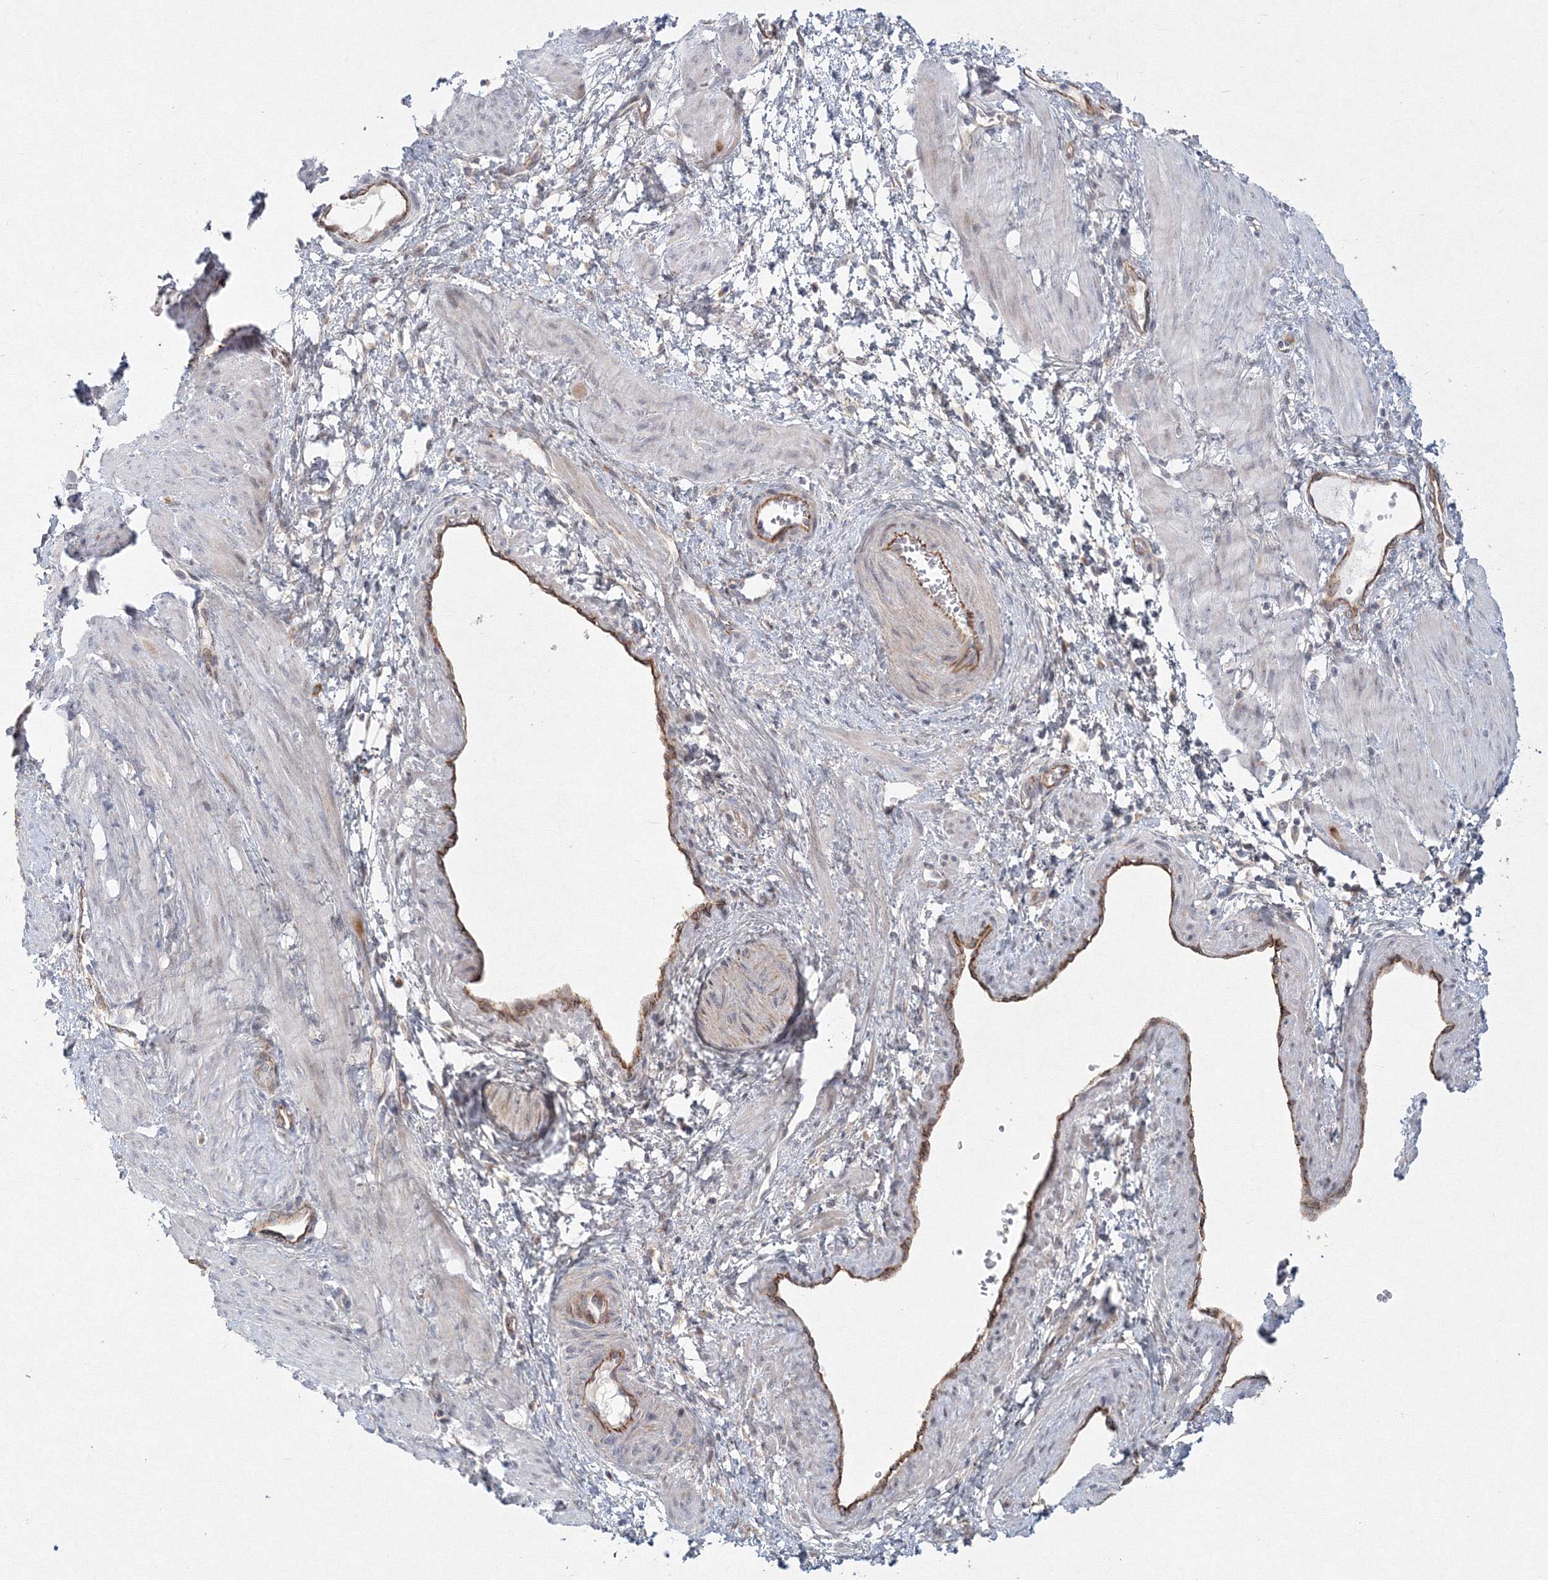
{"staining": {"intensity": "negative", "quantity": "none", "location": "none"}, "tissue": "smooth muscle", "cell_type": "Smooth muscle cells", "image_type": "normal", "snomed": [{"axis": "morphology", "description": "Normal tissue, NOS"}, {"axis": "topography", "description": "Endometrium"}], "caption": "High power microscopy micrograph of an IHC histopathology image of unremarkable smooth muscle, revealing no significant staining in smooth muscle cells. The staining was performed using DAB (3,3'-diaminobenzidine) to visualize the protein expression in brown, while the nuclei were stained in blue with hematoxylin (Magnification: 20x).", "gene": "WDR49", "patient": {"sex": "female", "age": 33}}